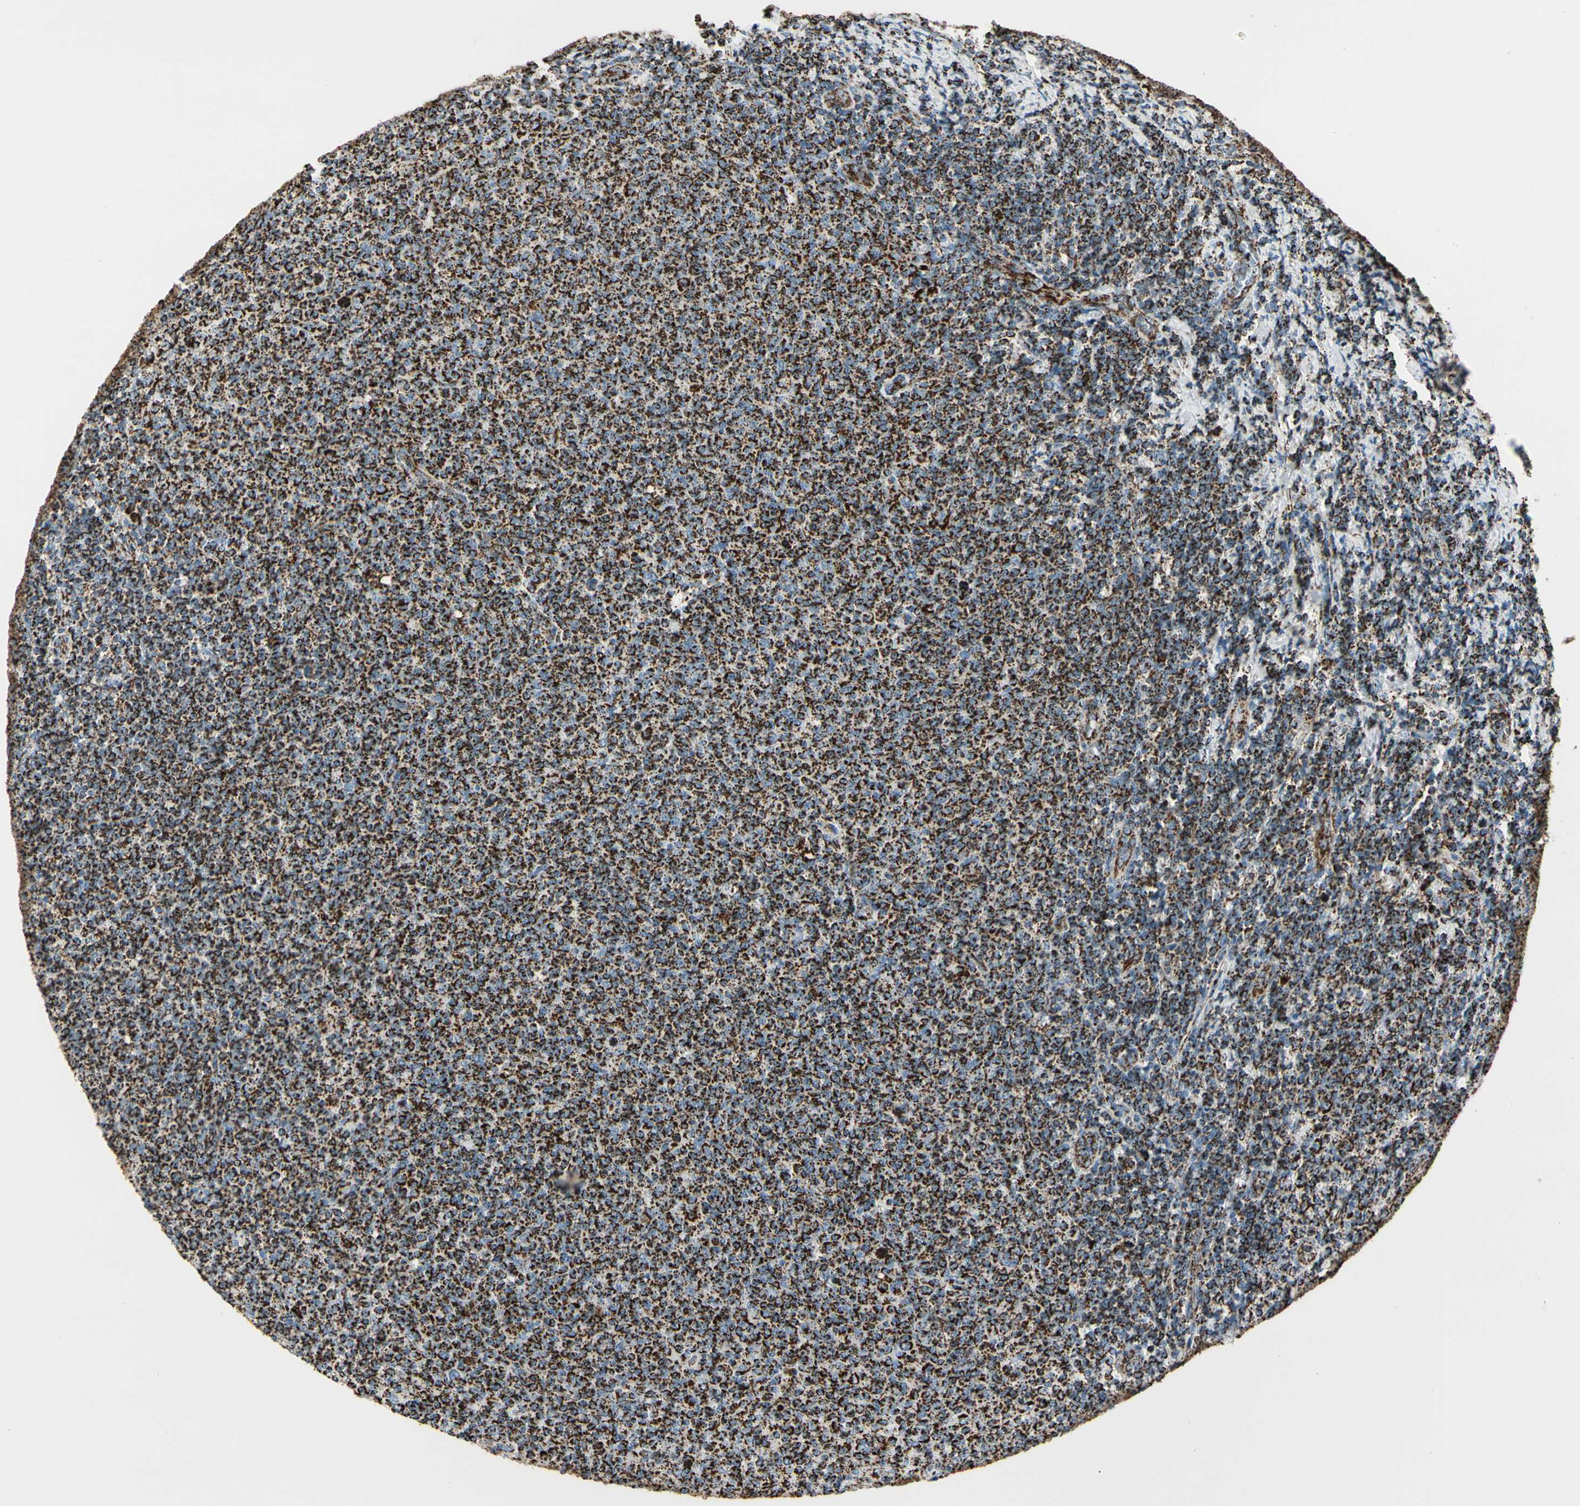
{"staining": {"intensity": "strong", "quantity": ">75%", "location": "cytoplasmic/membranous"}, "tissue": "lymphoma", "cell_type": "Tumor cells", "image_type": "cancer", "snomed": [{"axis": "morphology", "description": "Malignant lymphoma, non-Hodgkin's type, Low grade"}, {"axis": "topography", "description": "Lymph node"}], "caption": "Immunohistochemical staining of malignant lymphoma, non-Hodgkin's type (low-grade) exhibits high levels of strong cytoplasmic/membranous protein expression in about >75% of tumor cells.", "gene": "ME2", "patient": {"sex": "male", "age": 66}}